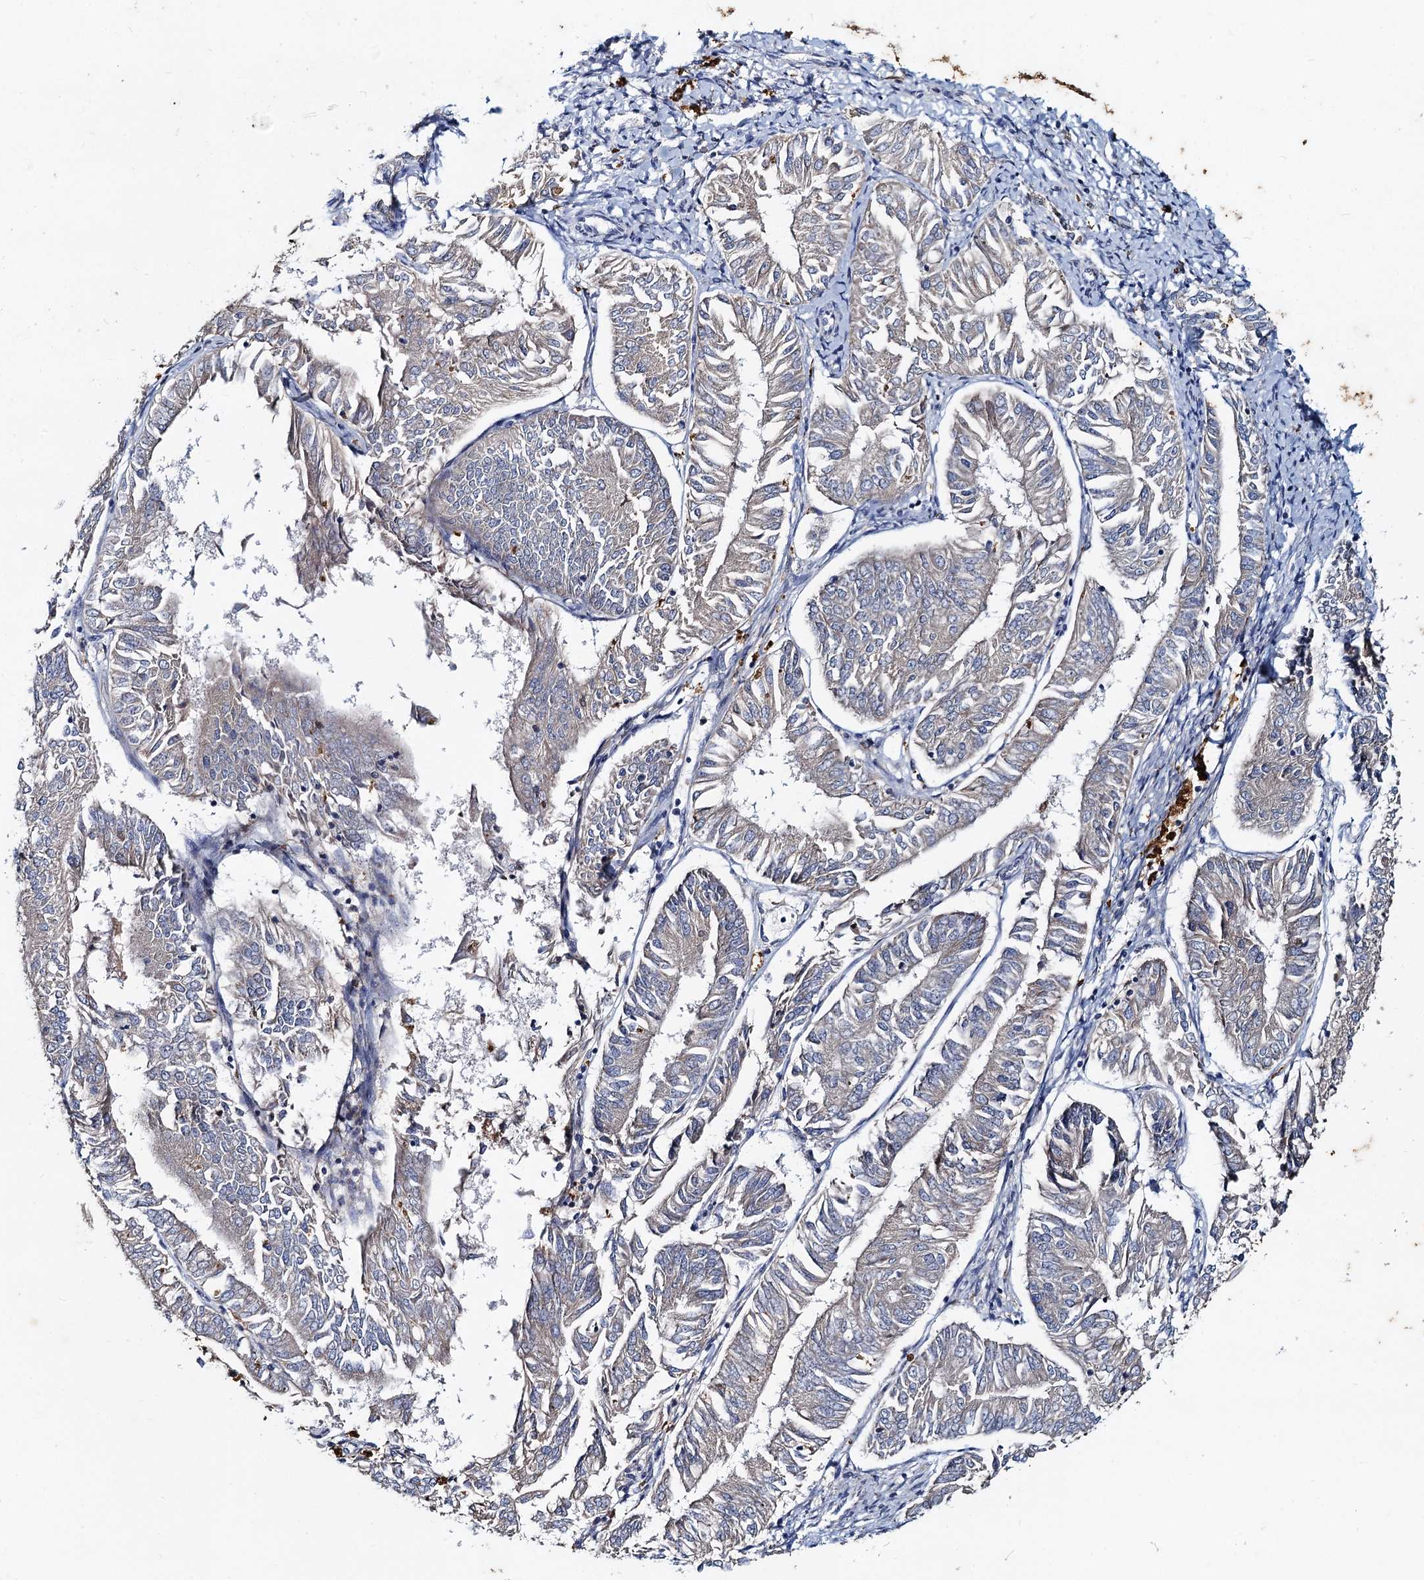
{"staining": {"intensity": "negative", "quantity": "none", "location": "none"}, "tissue": "endometrial cancer", "cell_type": "Tumor cells", "image_type": "cancer", "snomed": [{"axis": "morphology", "description": "Adenocarcinoma, NOS"}, {"axis": "topography", "description": "Endometrium"}], "caption": "Photomicrograph shows no protein staining in tumor cells of adenocarcinoma (endometrial) tissue. The staining is performed using DAB (3,3'-diaminobenzidine) brown chromogen with nuclei counter-stained in using hematoxylin.", "gene": "TMX2", "patient": {"sex": "female", "age": 58}}